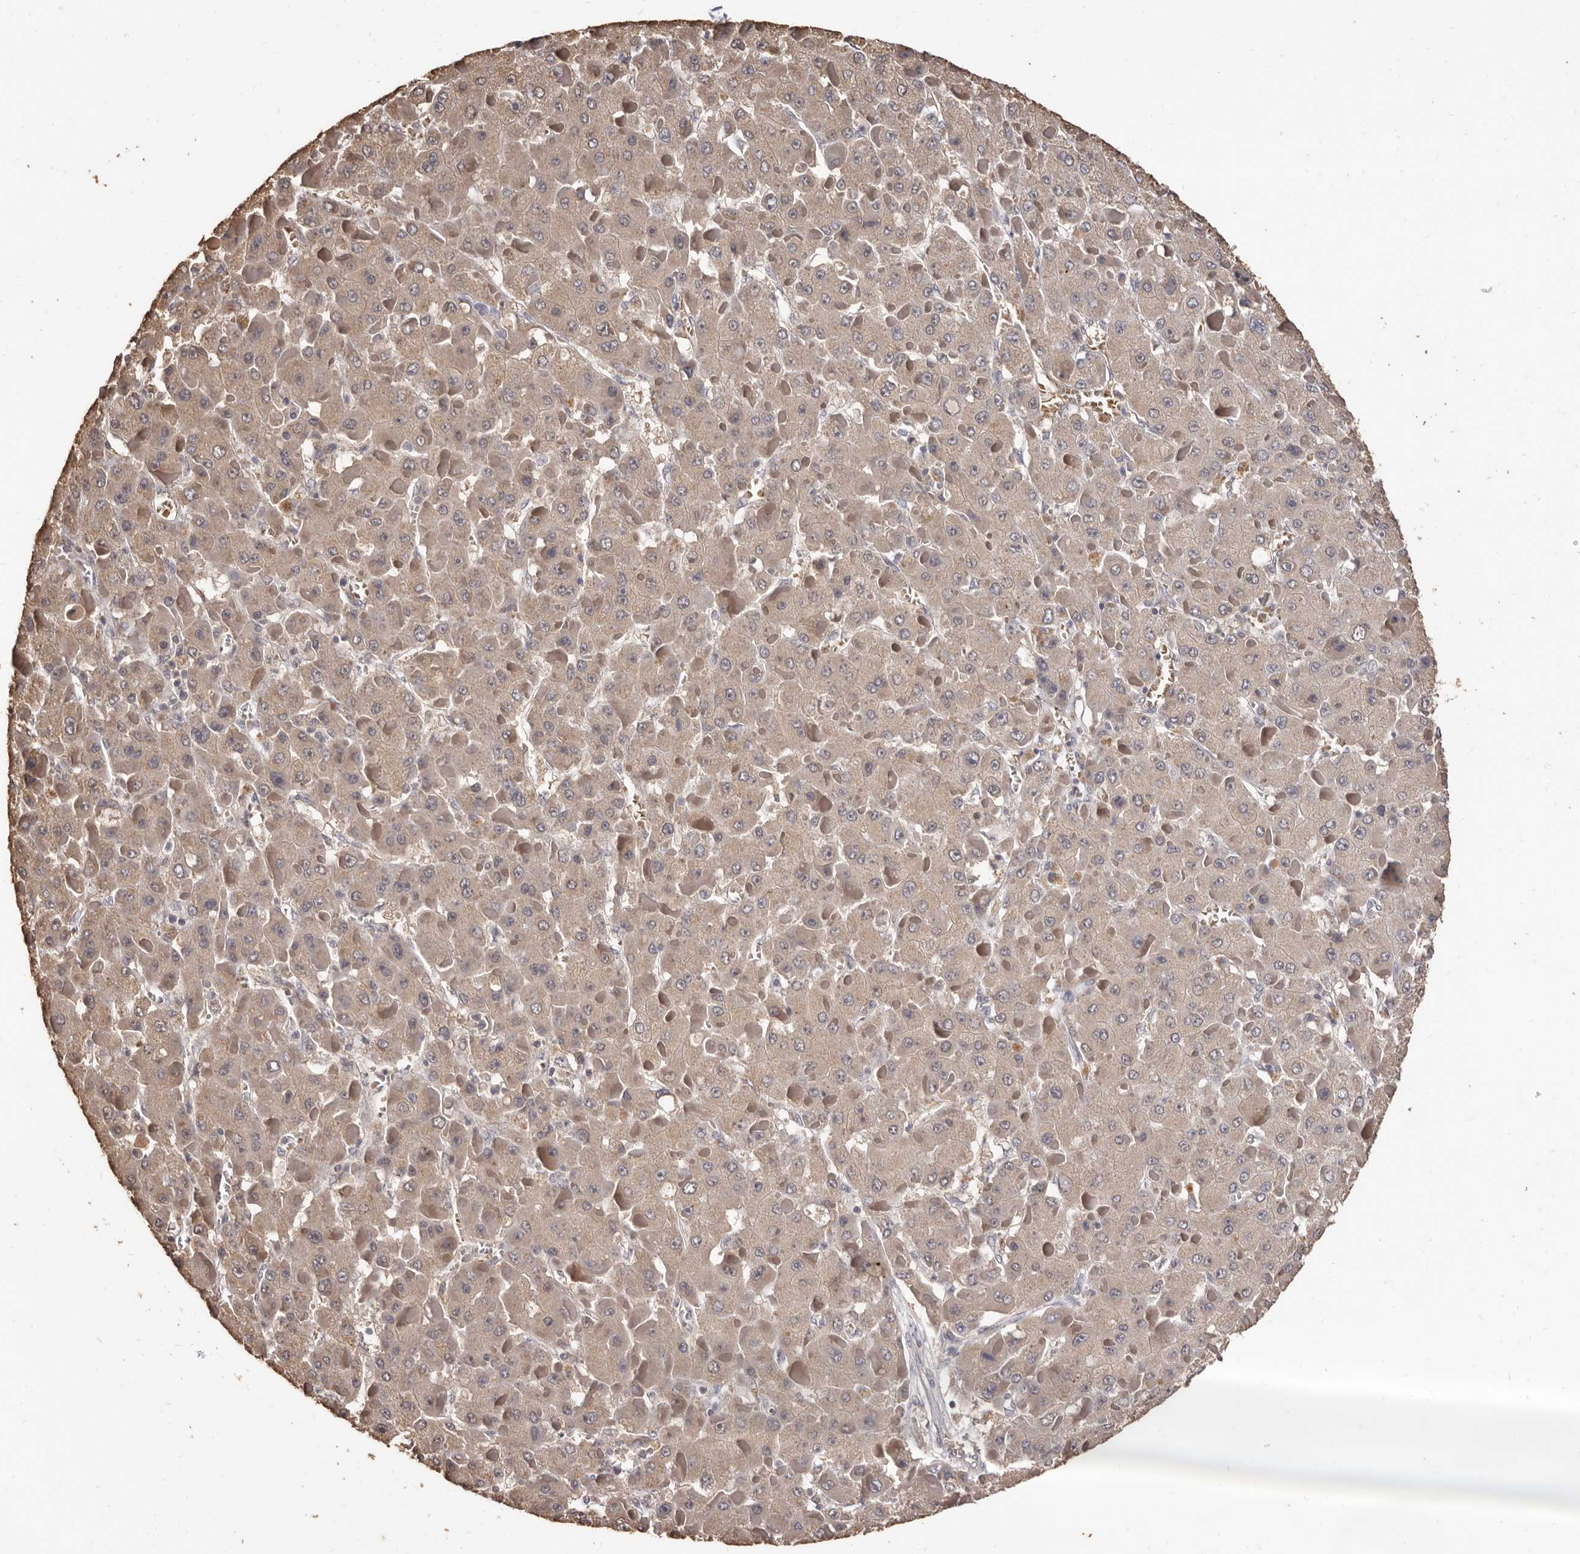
{"staining": {"intensity": "weak", "quantity": ">75%", "location": "cytoplasmic/membranous"}, "tissue": "liver cancer", "cell_type": "Tumor cells", "image_type": "cancer", "snomed": [{"axis": "morphology", "description": "Carcinoma, Hepatocellular, NOS"}, {"axis": "topography", "description": "Liver"}], "caption": "The image reveals a brown stain indicating the presence of a protein in the cytoplasmic/membranous of tumor cells in liver cancer (hepatocellular carcinoma).", "gene": "INAVA", "patient": {"sex": "female", "age": 73}}